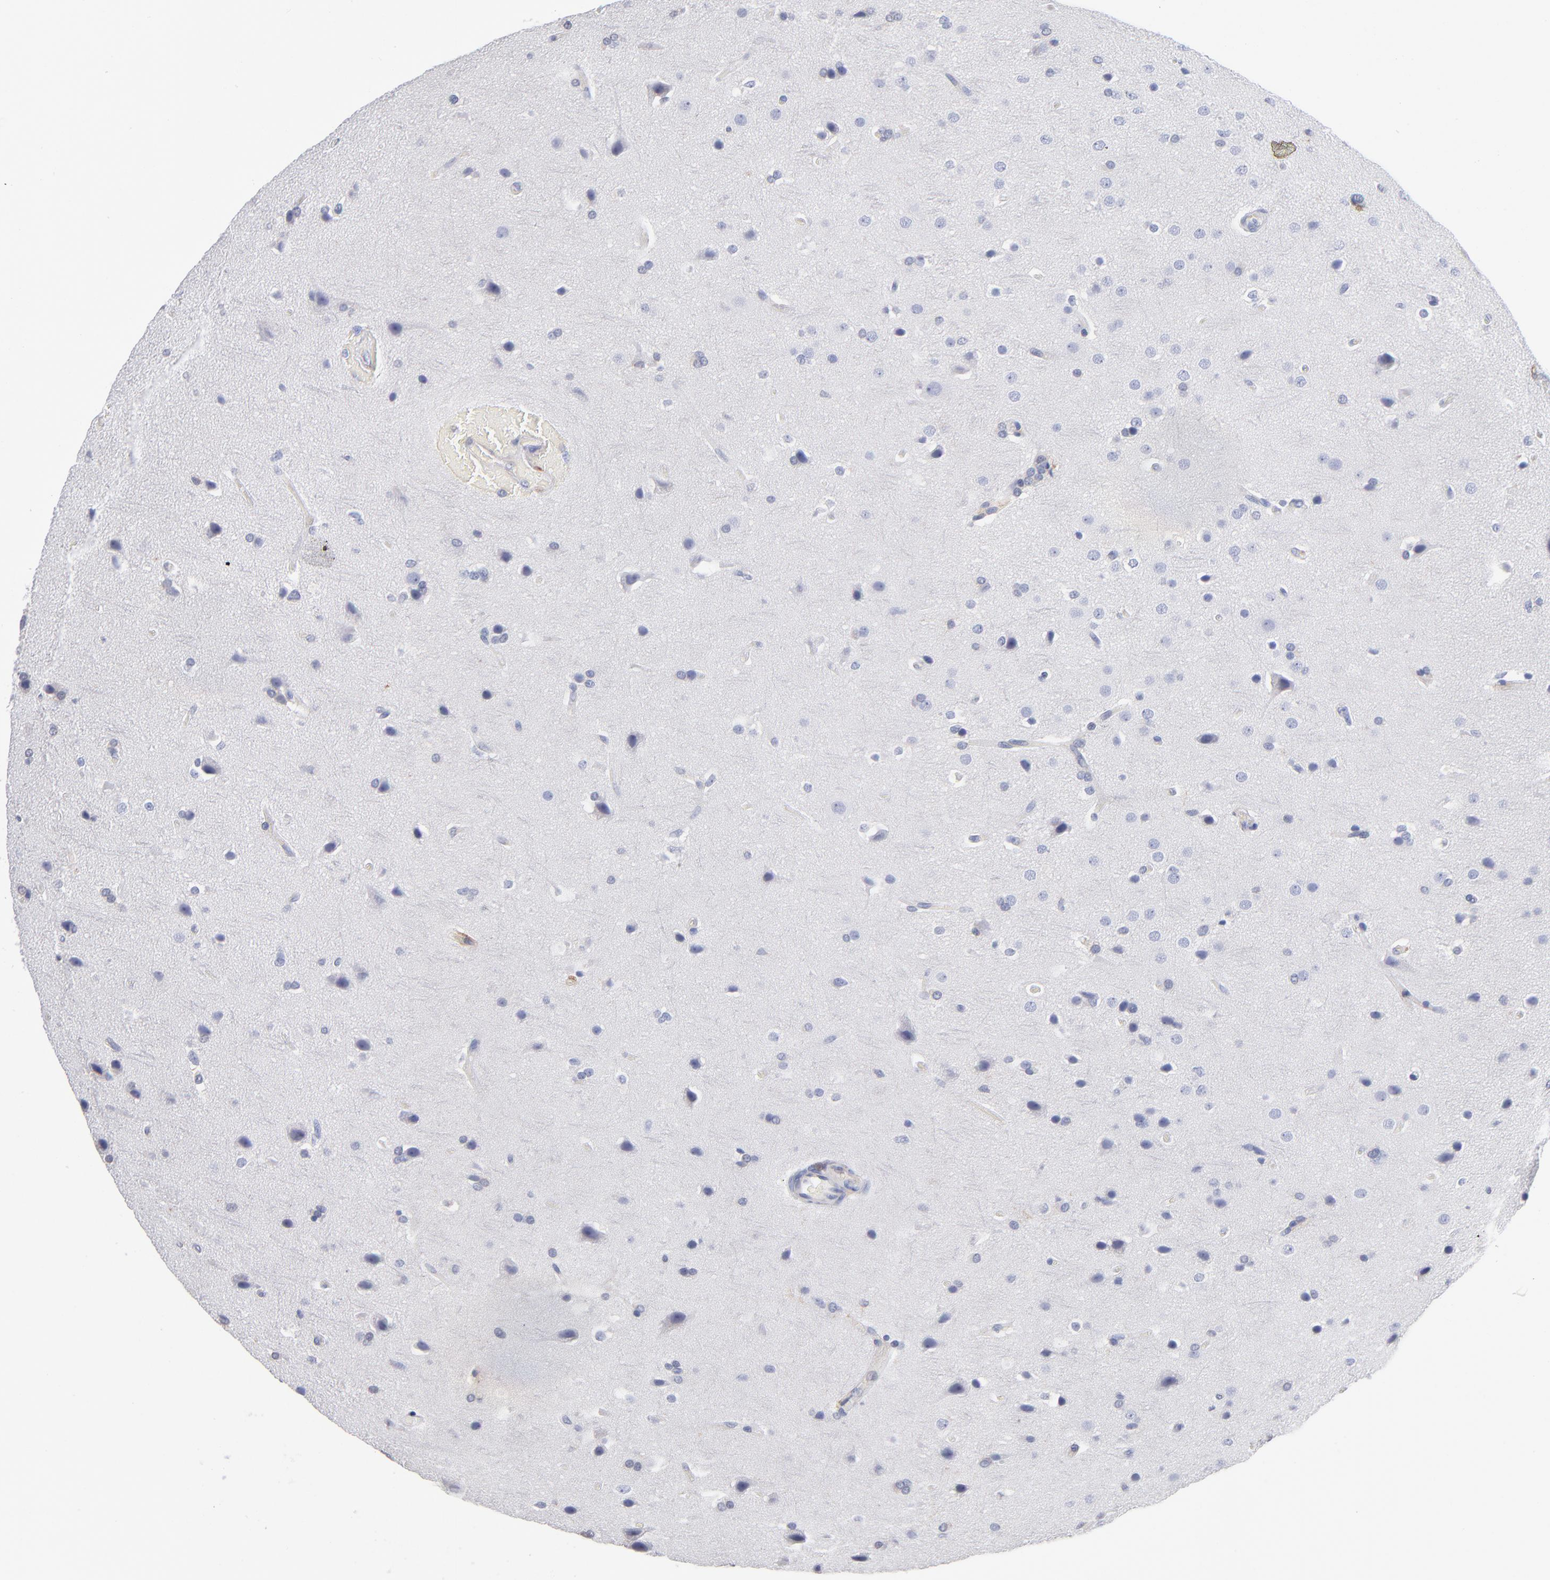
{"staining": {"intensity": "negative", "quantity": "none", "location": "none"}, "tissue": "glioma", "cell_type": "Tumor cells", "image_type": "cancer", "snomed": [{"axis": "morphology", "description": "Glioma, malignant, Low grade"}, {"axis": "topography", "description": "Cerebral cortex"}], "caption": "IHC image of human glioma stained for a protein (brown), which shows no positivity in tumor cells.", "gene": "CD180", "patient": {"sex": "female", "age": 47}}